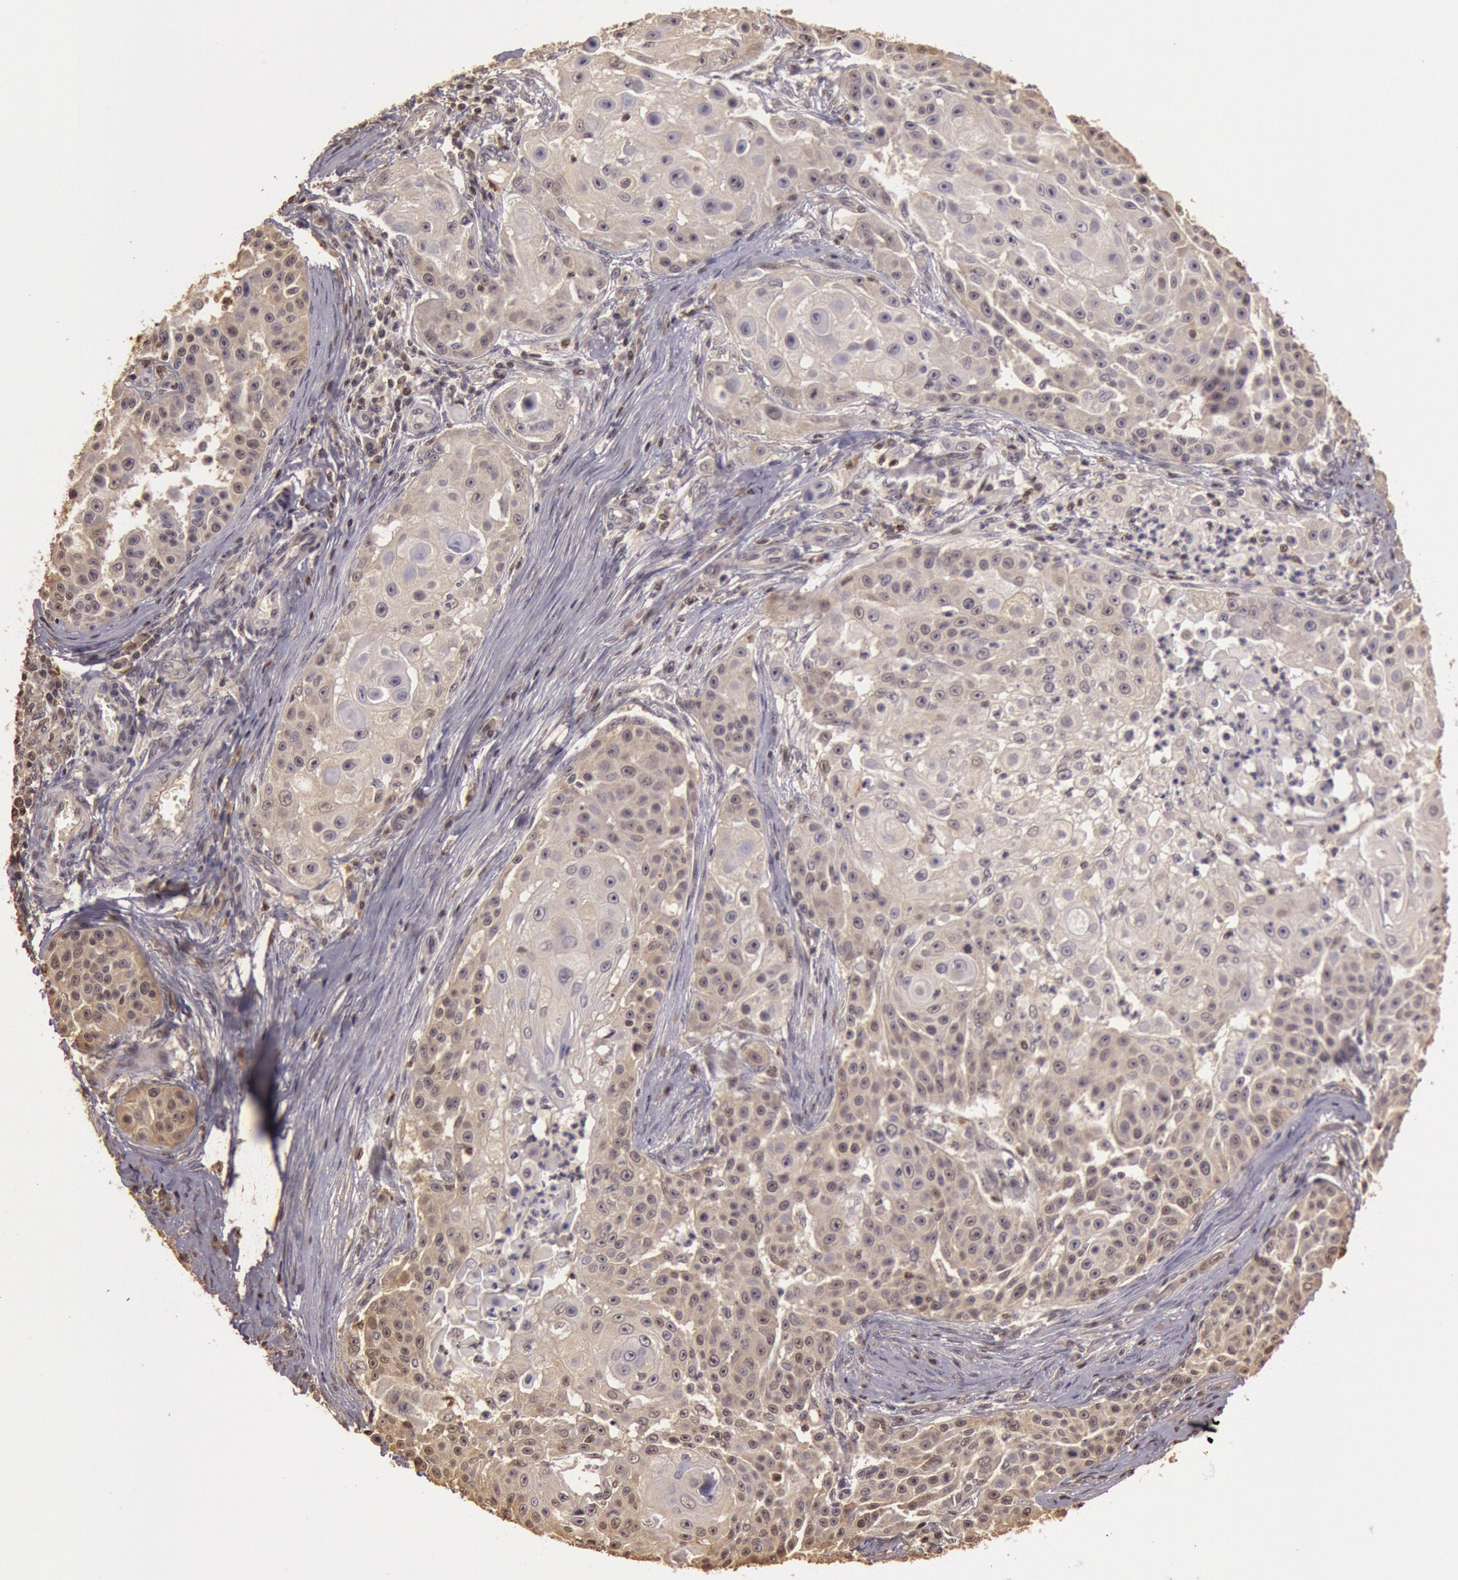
{"staining": {"intensity": "weak", "quantity": ">75%", "location": "cytoplasmic/membranous"}, "tissue": "skin cancer", "cell_type": "Tumor cells", "image_type": "cancer", "snomed": [{"axis": "morphology", "description": "Squamous cell carcinoma, NOS"}, {"axis": "topography", "description": "Skin"}], "caption": "Squamous cell carcinoma (skin) was stained to show a protein in brown. There is low levels of weak cytoplasmic/membranous staining in about >75% of tumor cells. Using DAB (brown) and hematoxylin (blue) stains, captured at high magnification using brightfield microscopy.", "gene": "SOD1", "patient": {"sex": "female", "age": 57}}